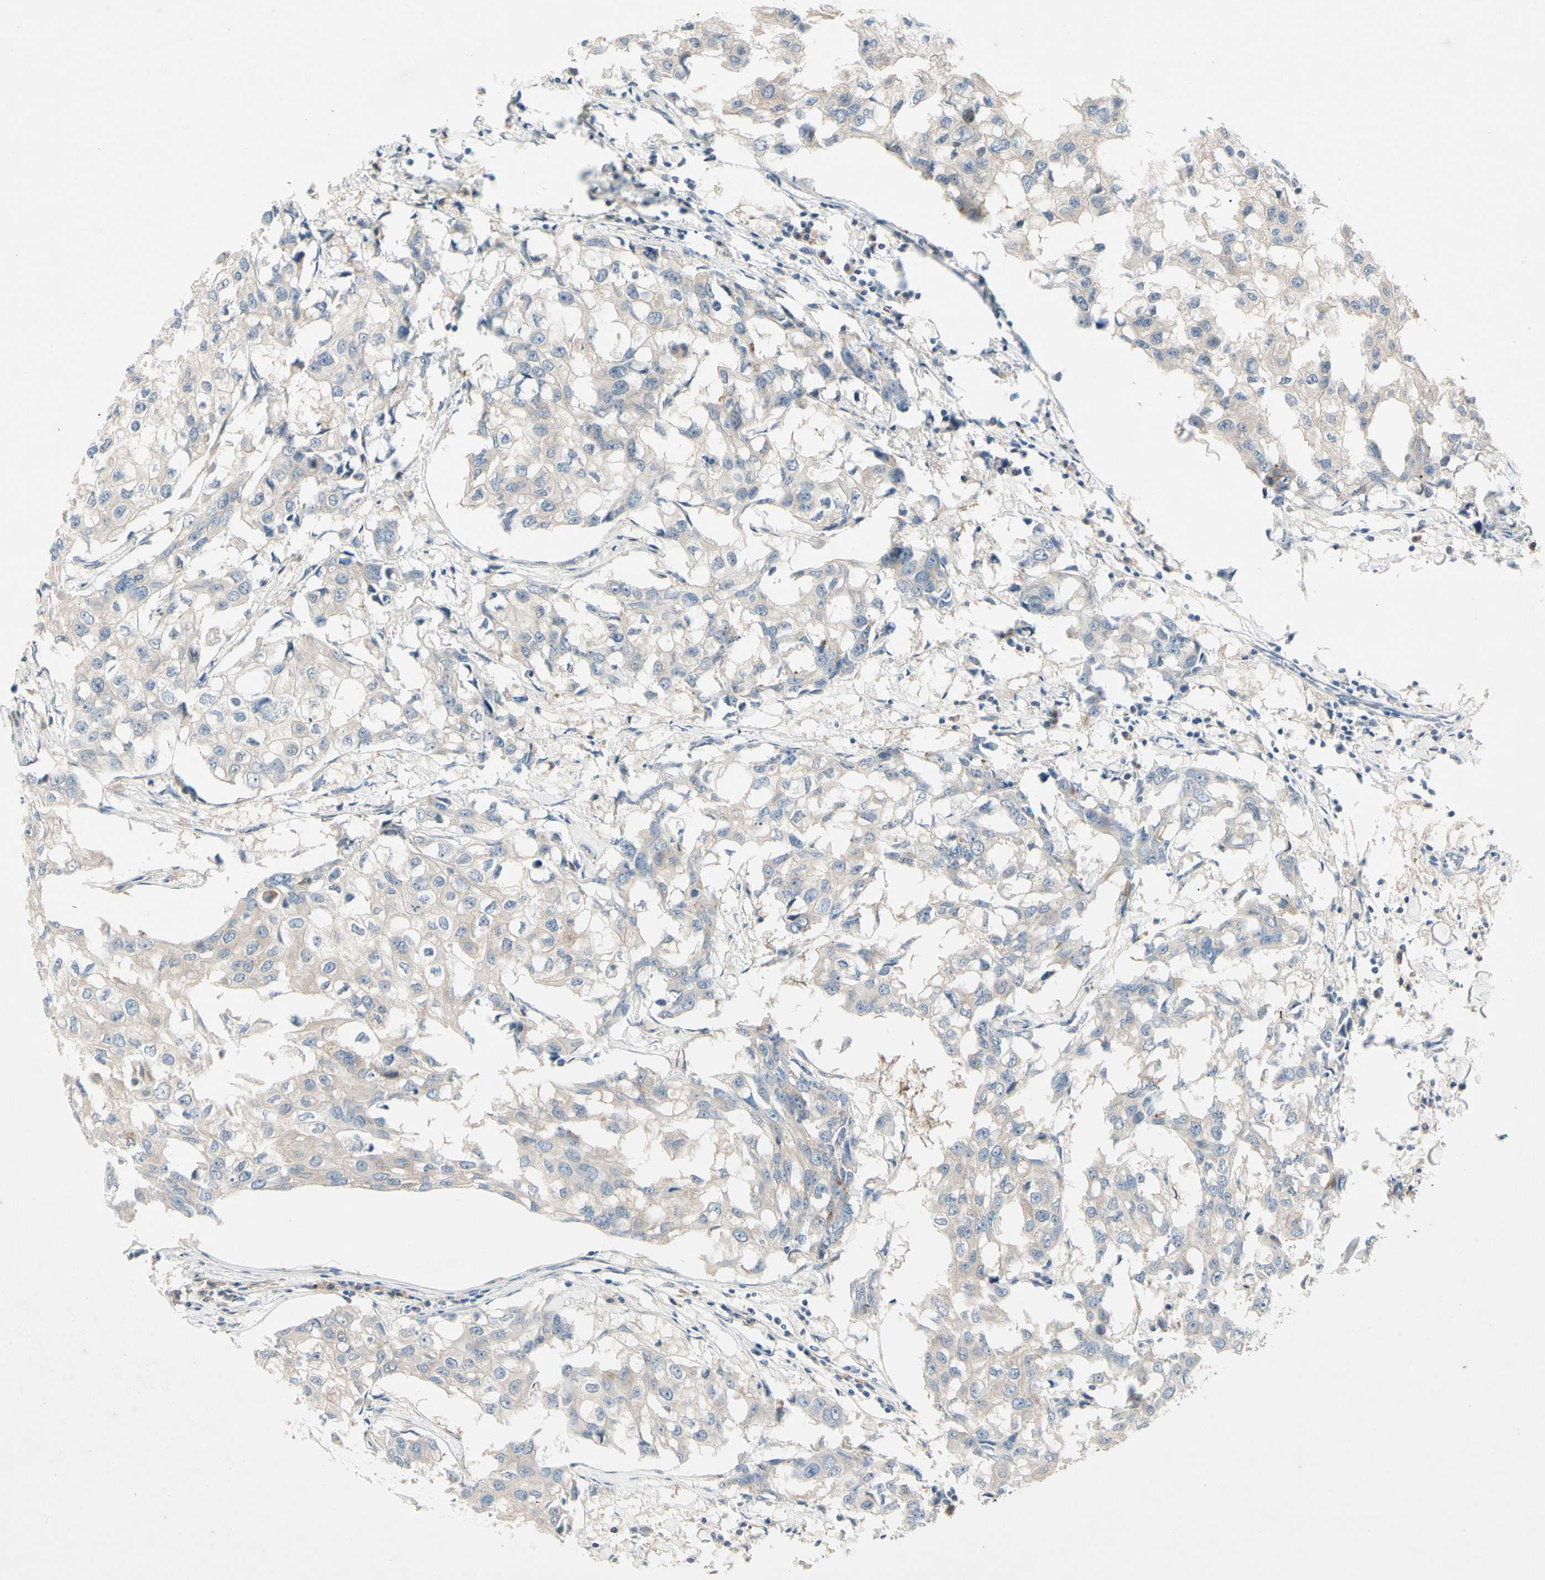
{"staining": {"intensity": "weak", "quantity": "<25%", "location": "cytoplasmic/membranous"}, "tissue": "breast cancer", "cell_type": "Tumor cells", "image_type": "cancer", "snomed": [{"axis": "morphology", "description": "Duct carcinoma"}, {"axis": "topography", "description": "Breast"}], "caption": "Human invasive ductal carcinoma (breast) stained for a protein using IHC demonstrates no positivity in tumor cells.", "gene": "IL1R1", "patient": {"sex": "female", "age": 27}}